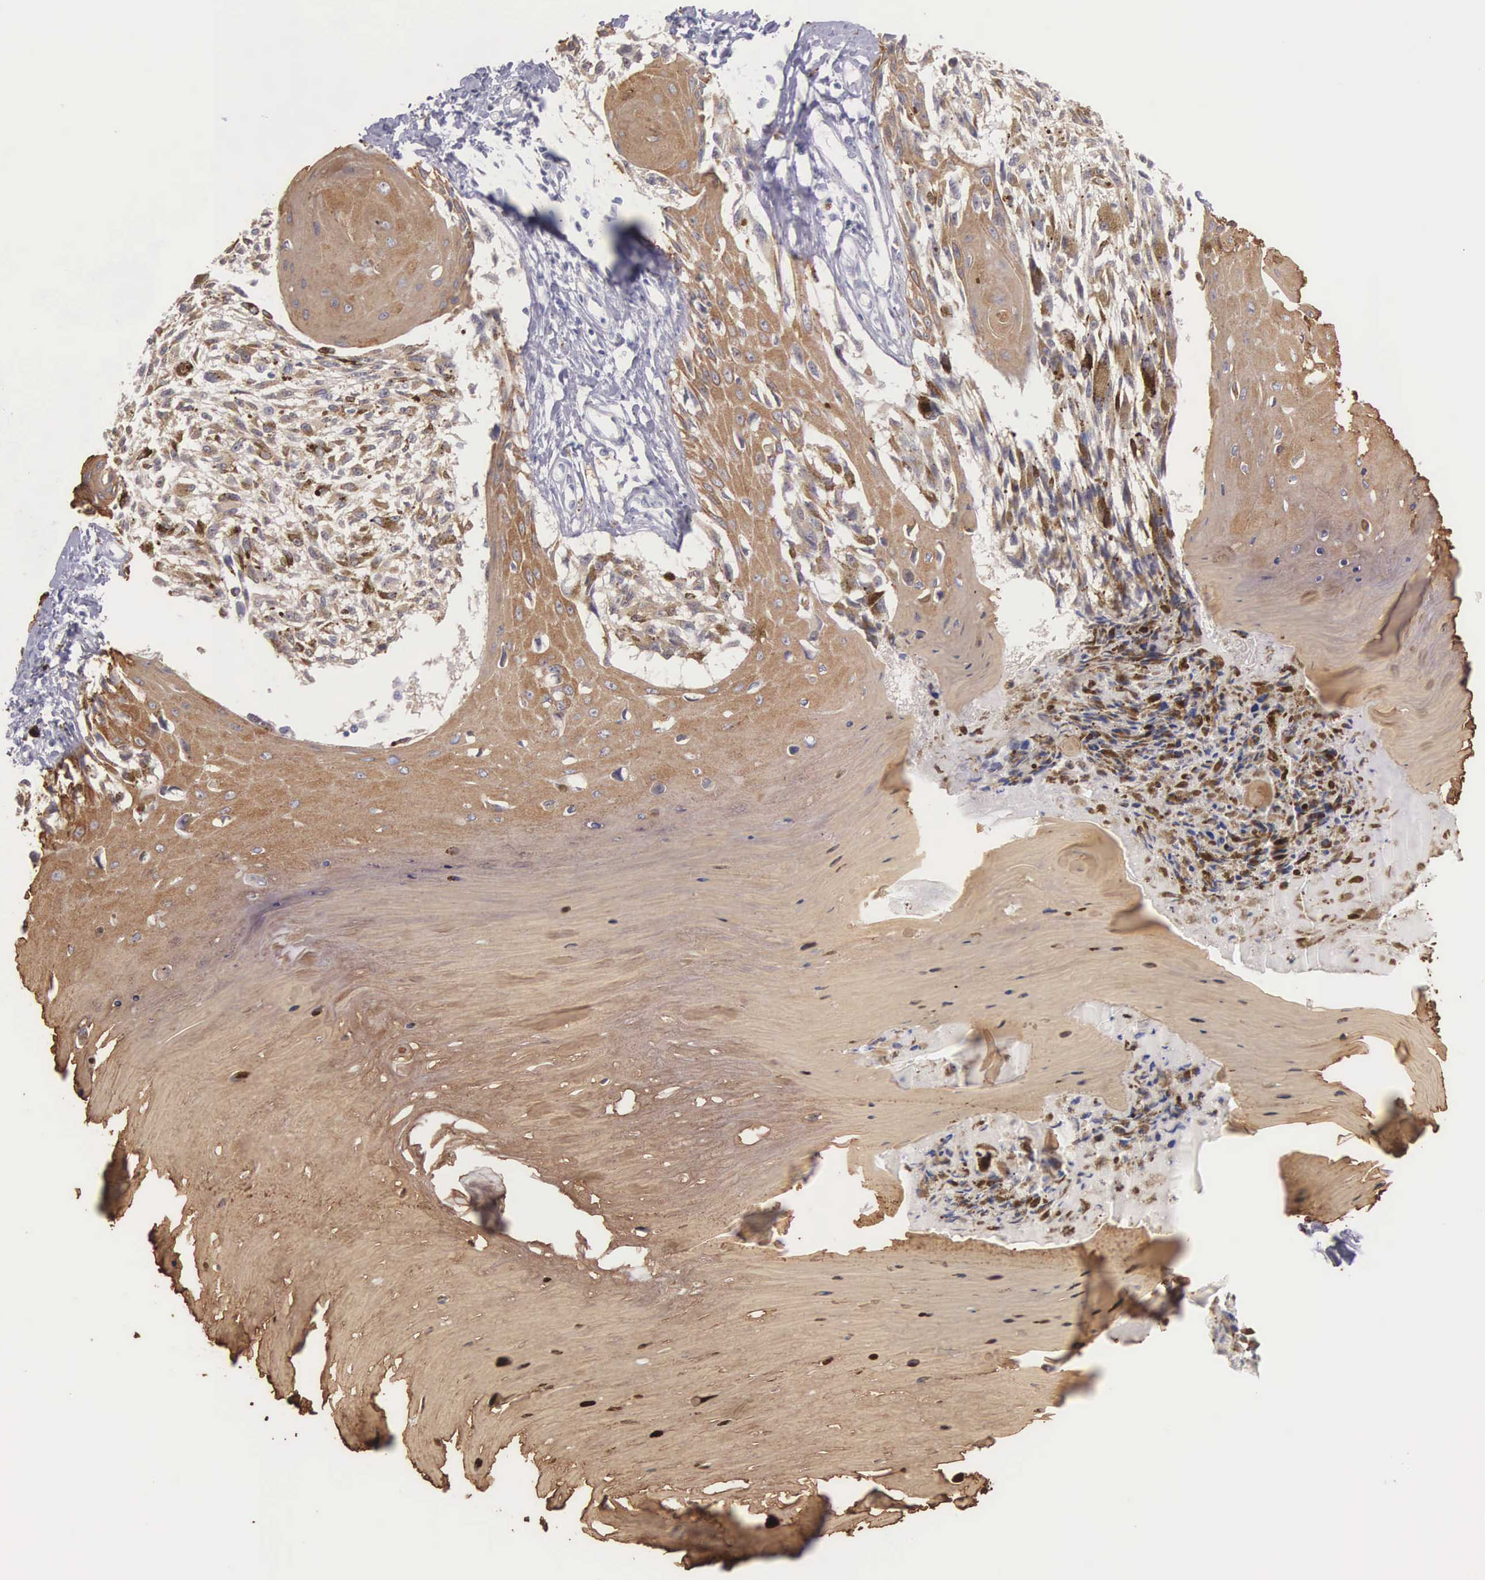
{"staining": {"intensity": "weak", "quantity": "25%-75%", "location": "cytoplasmic/membranous"}, "tissue": "melanoma", "cell_type": "Tumor cells", "image_type": "cancer", "snomed": [{"axis": "morphology", "description": "Malignant melanoma, NOS"}, {"axis": "topography", "description": "Skin"}], "caption": "Tumor cells reveal low levels of weak cytoplasmic/membranous positivity in approximately 25%-75% of cells in human melanoma.", "gene": "PIR", "patient": {"sex": "female", "age": 82}}